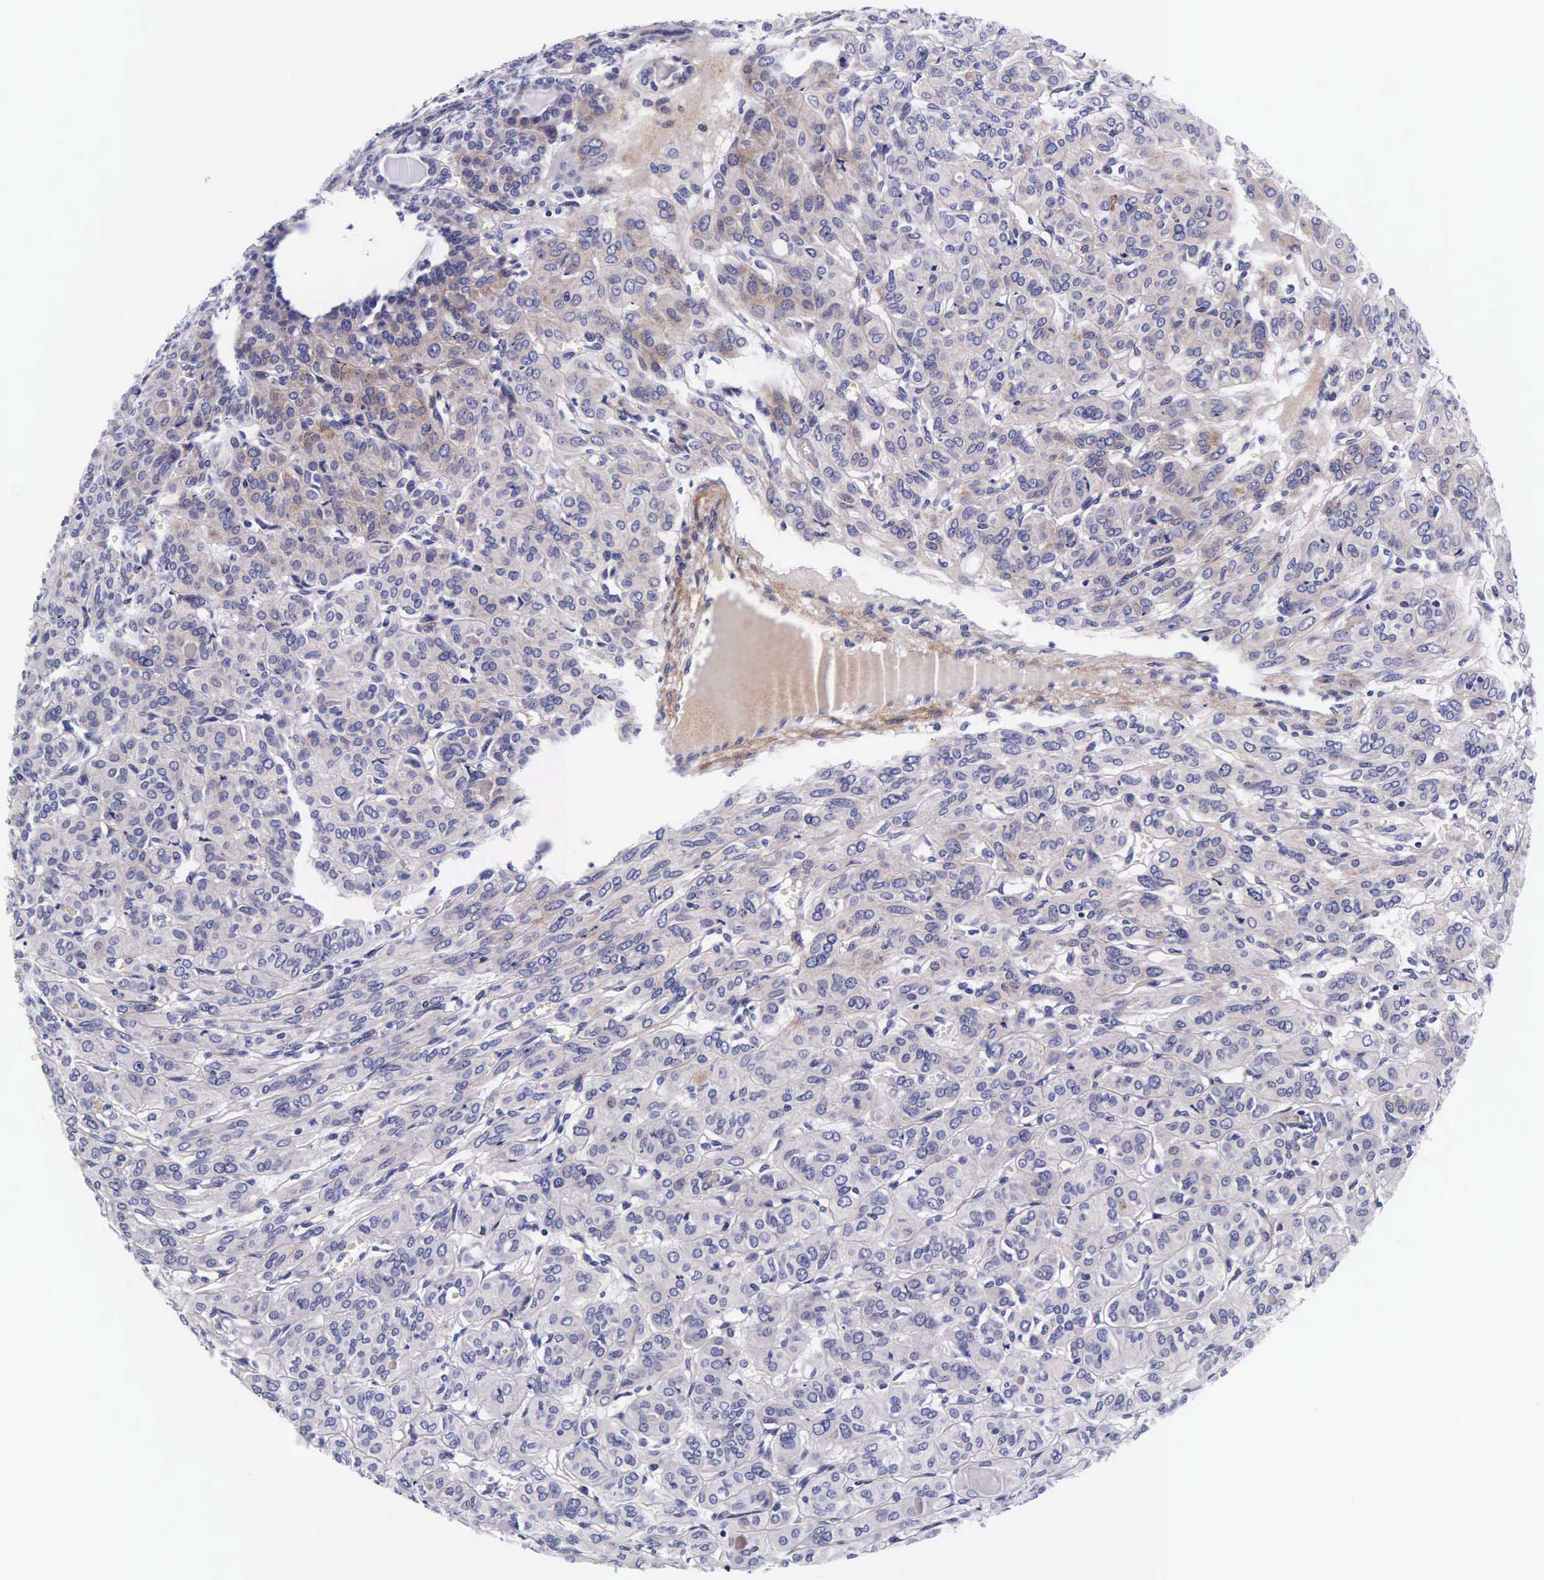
{"staining": {"intensity": "negative", "quantity": "none", "location": "none"}, "tissue": "thyroid cancer", "cell_type": "Tumor cells", "image_type": "cancer", "snomed": [{"axis": "morphology", "description": "Follicular adenoma carcinoma, NOS"}, {"axis": "topography", "description": "Thyroid gland"}], "caption": "DAB (3,3'-diaminobenzidine) immunohistochemical staining of human follicular adenoma carcinoma (thyroid) demonstrates no significant positivity in tumor cells.", "gene": "UPRT", "patient": {"sex": "female", "age": 71}}